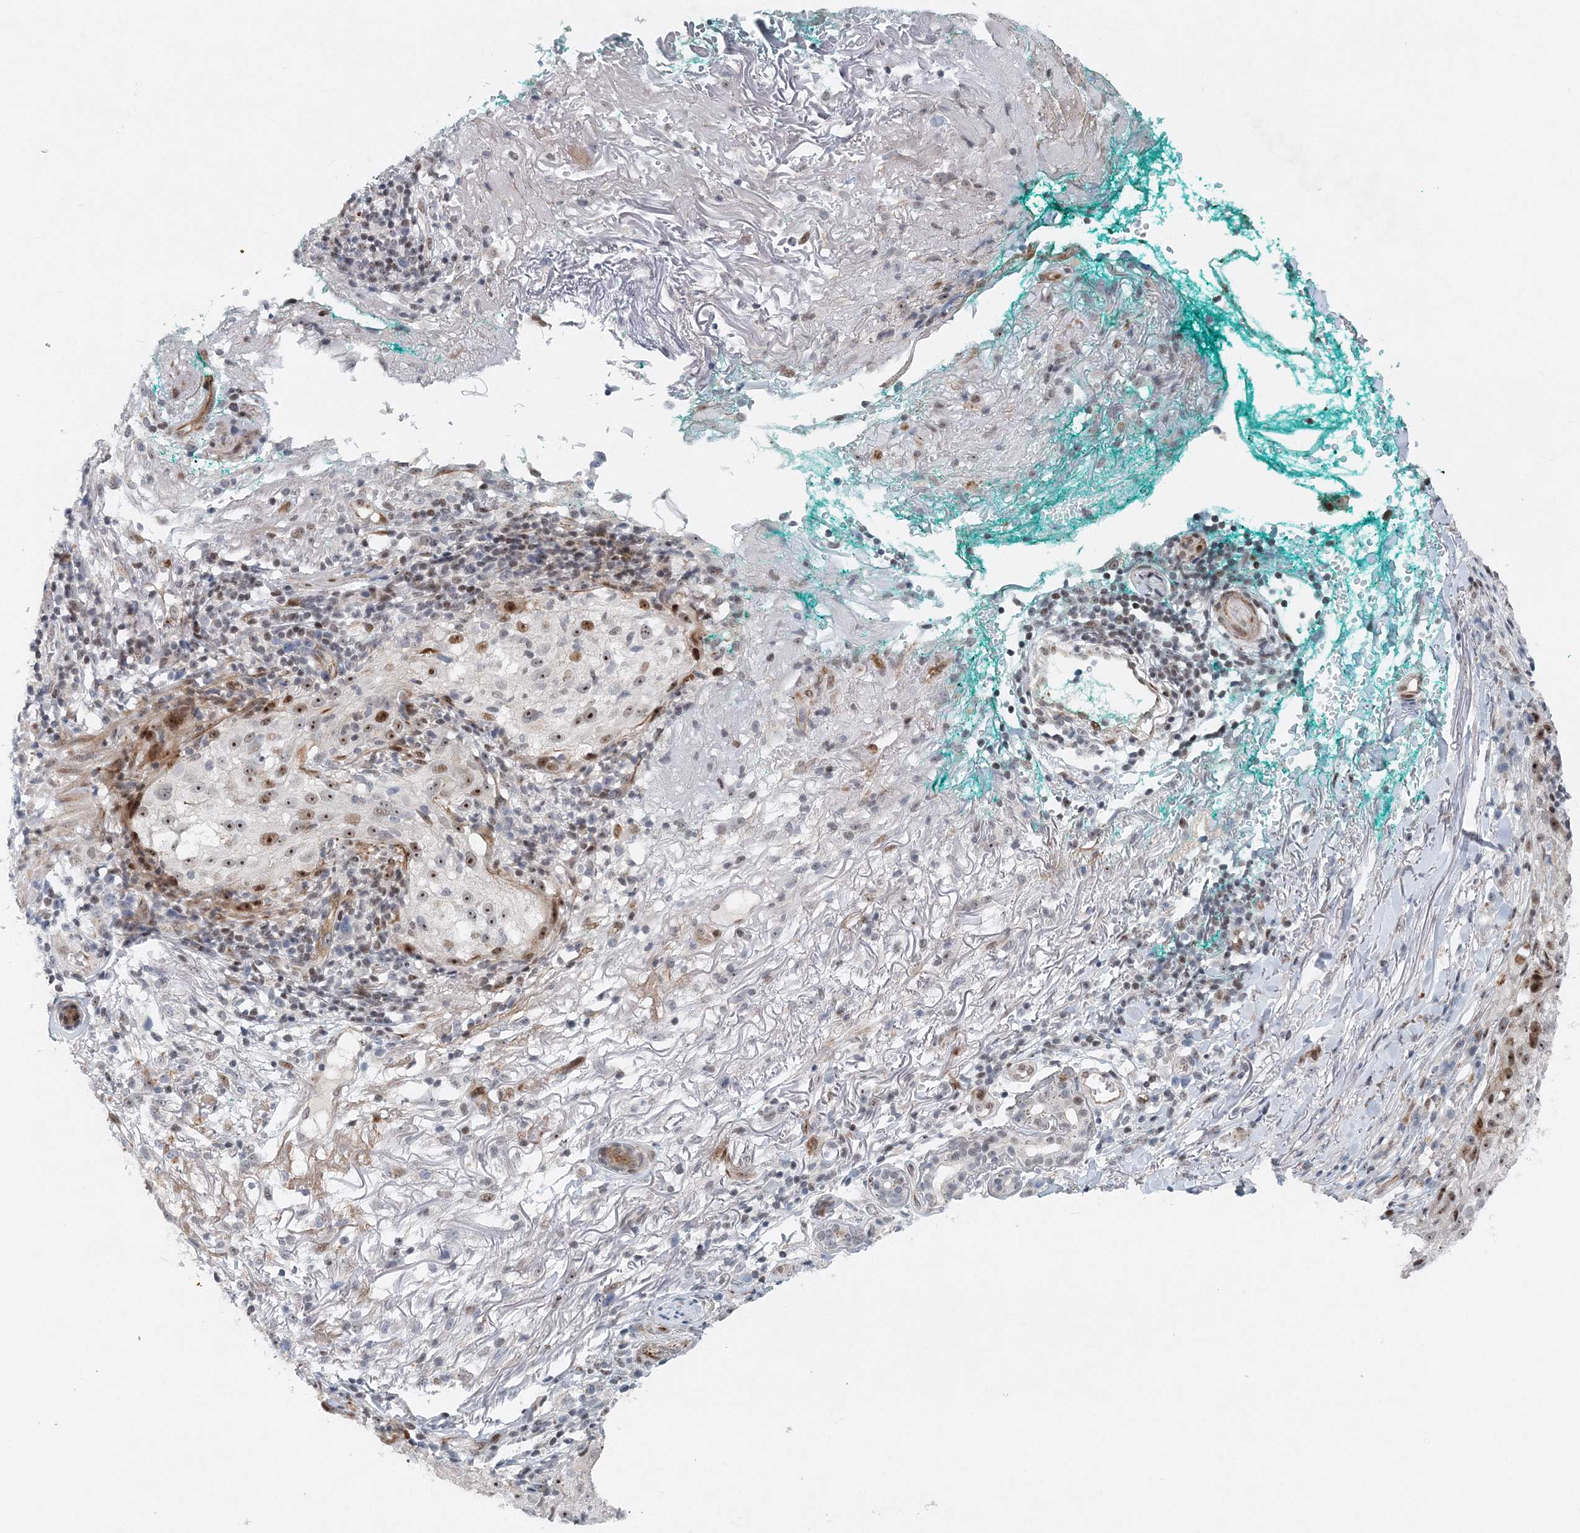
{"staining": {"intensity": "moderate", "quantity": ">75%", "location": "nuclear"}, "tissue": "melanoma", "cell_type": "Tumor cells", "image_type": "cancer", "snomed": [{"axis": "morphology", "description": "Necrosis, NOS"}, {"axis": "morphology", "description": "Malignant melanoma, NOS"}, {"axis": "topography", "description": "Skin"}], "caption": "Protein expression analysis of melanoma shows moderate nuclear positivity in approximately >75% of tumor cells.", "gene": "UIMC1", "patient": {"sex": "female", "age": 87}}